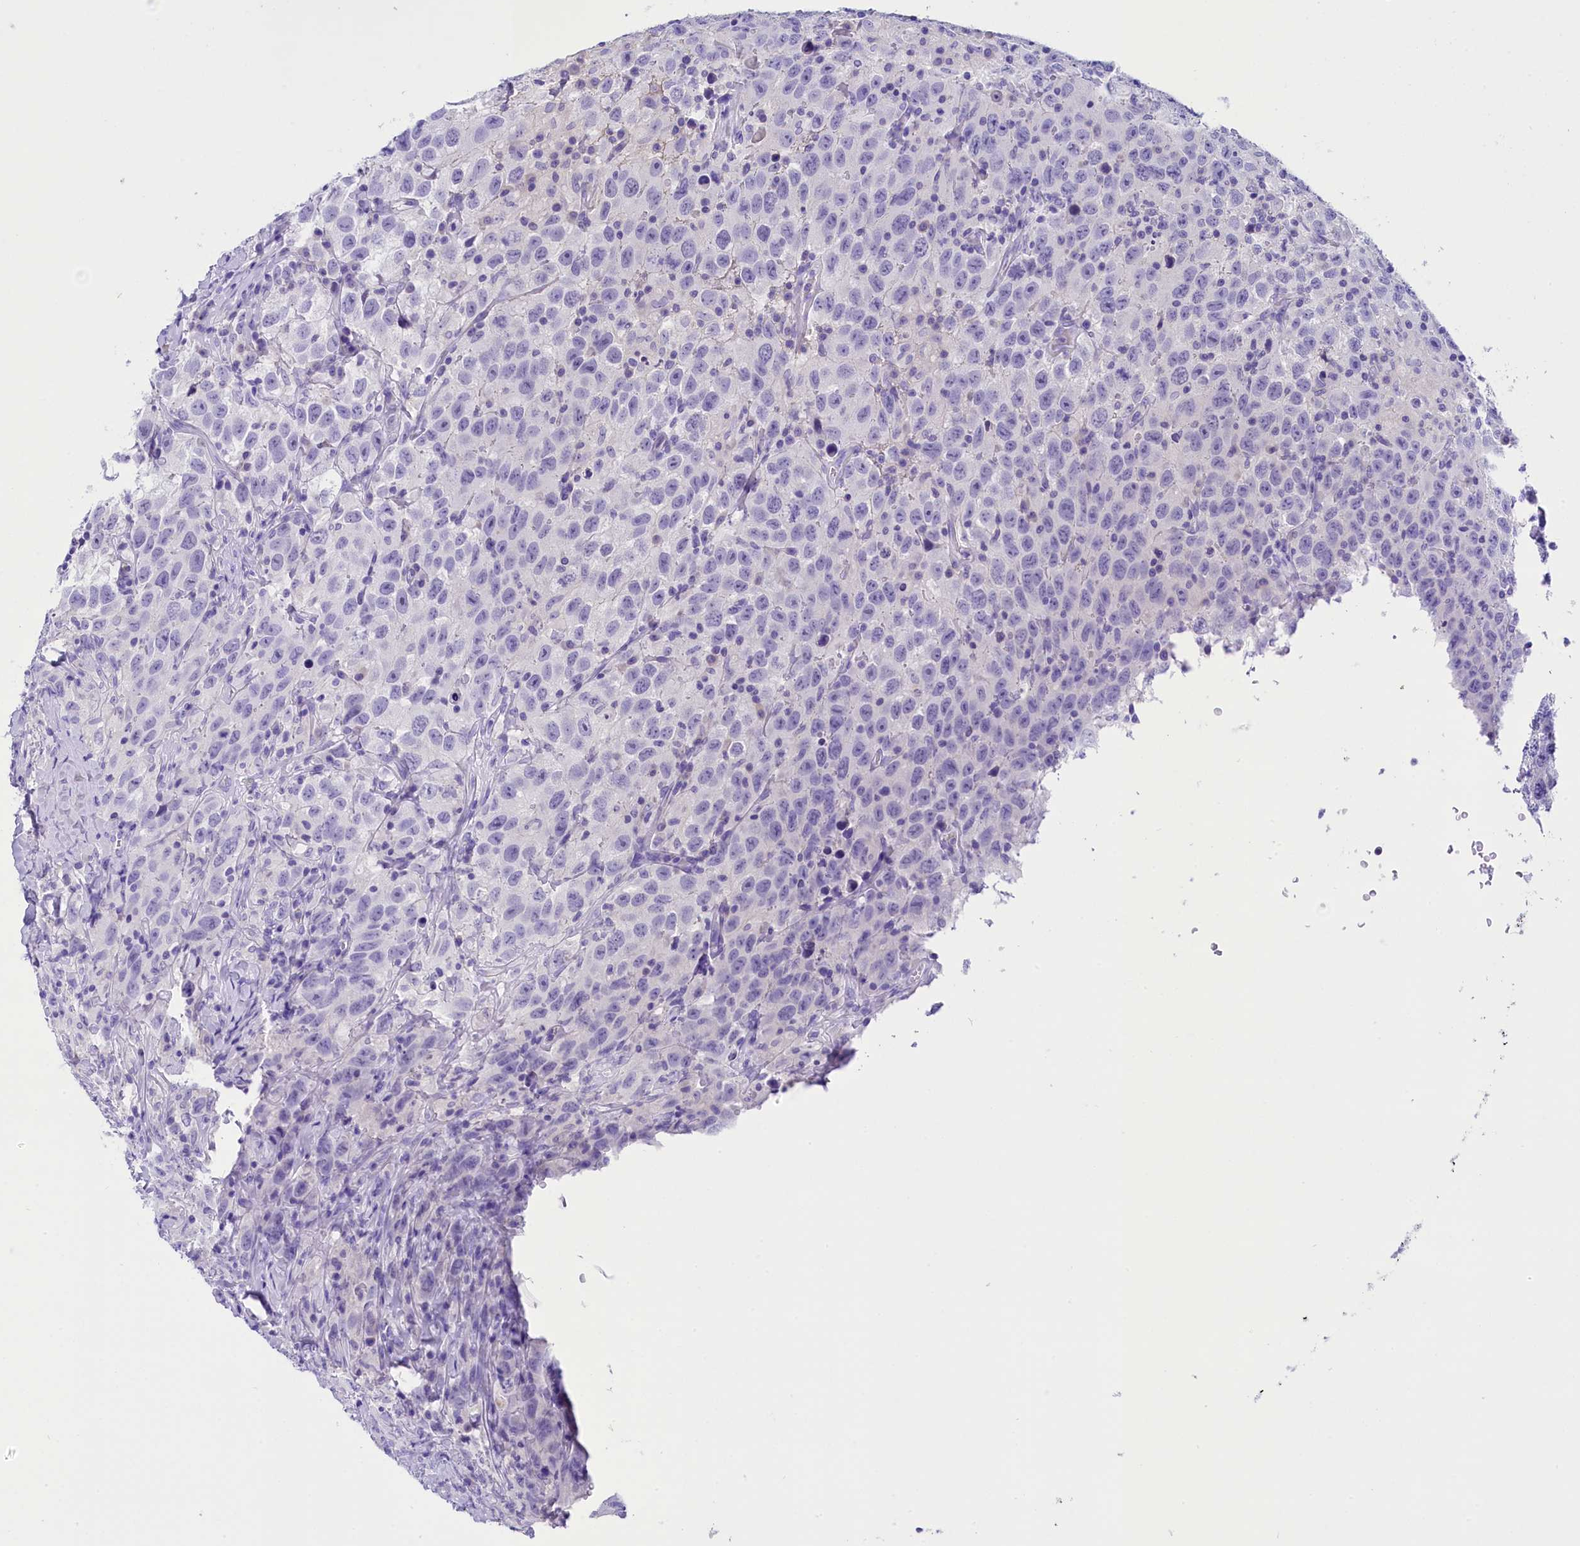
{"staining": {"intensity": "negative", "quantity": "none", "location": "none"}, "tissue": "testis cancer", "cell_type": "Tumor cells", "image_type": "cancer", "snomed": [{"axis": "morphology", "description": "Seminoma, NOS"}, {"axis": "topography", "description": "Testis"}], "caption": "Tumor cells are negative for protein expression in human testis cancer (seminoma).", "gene": "SKIDA1", "patient": {"sex": "male", "age": 65}}